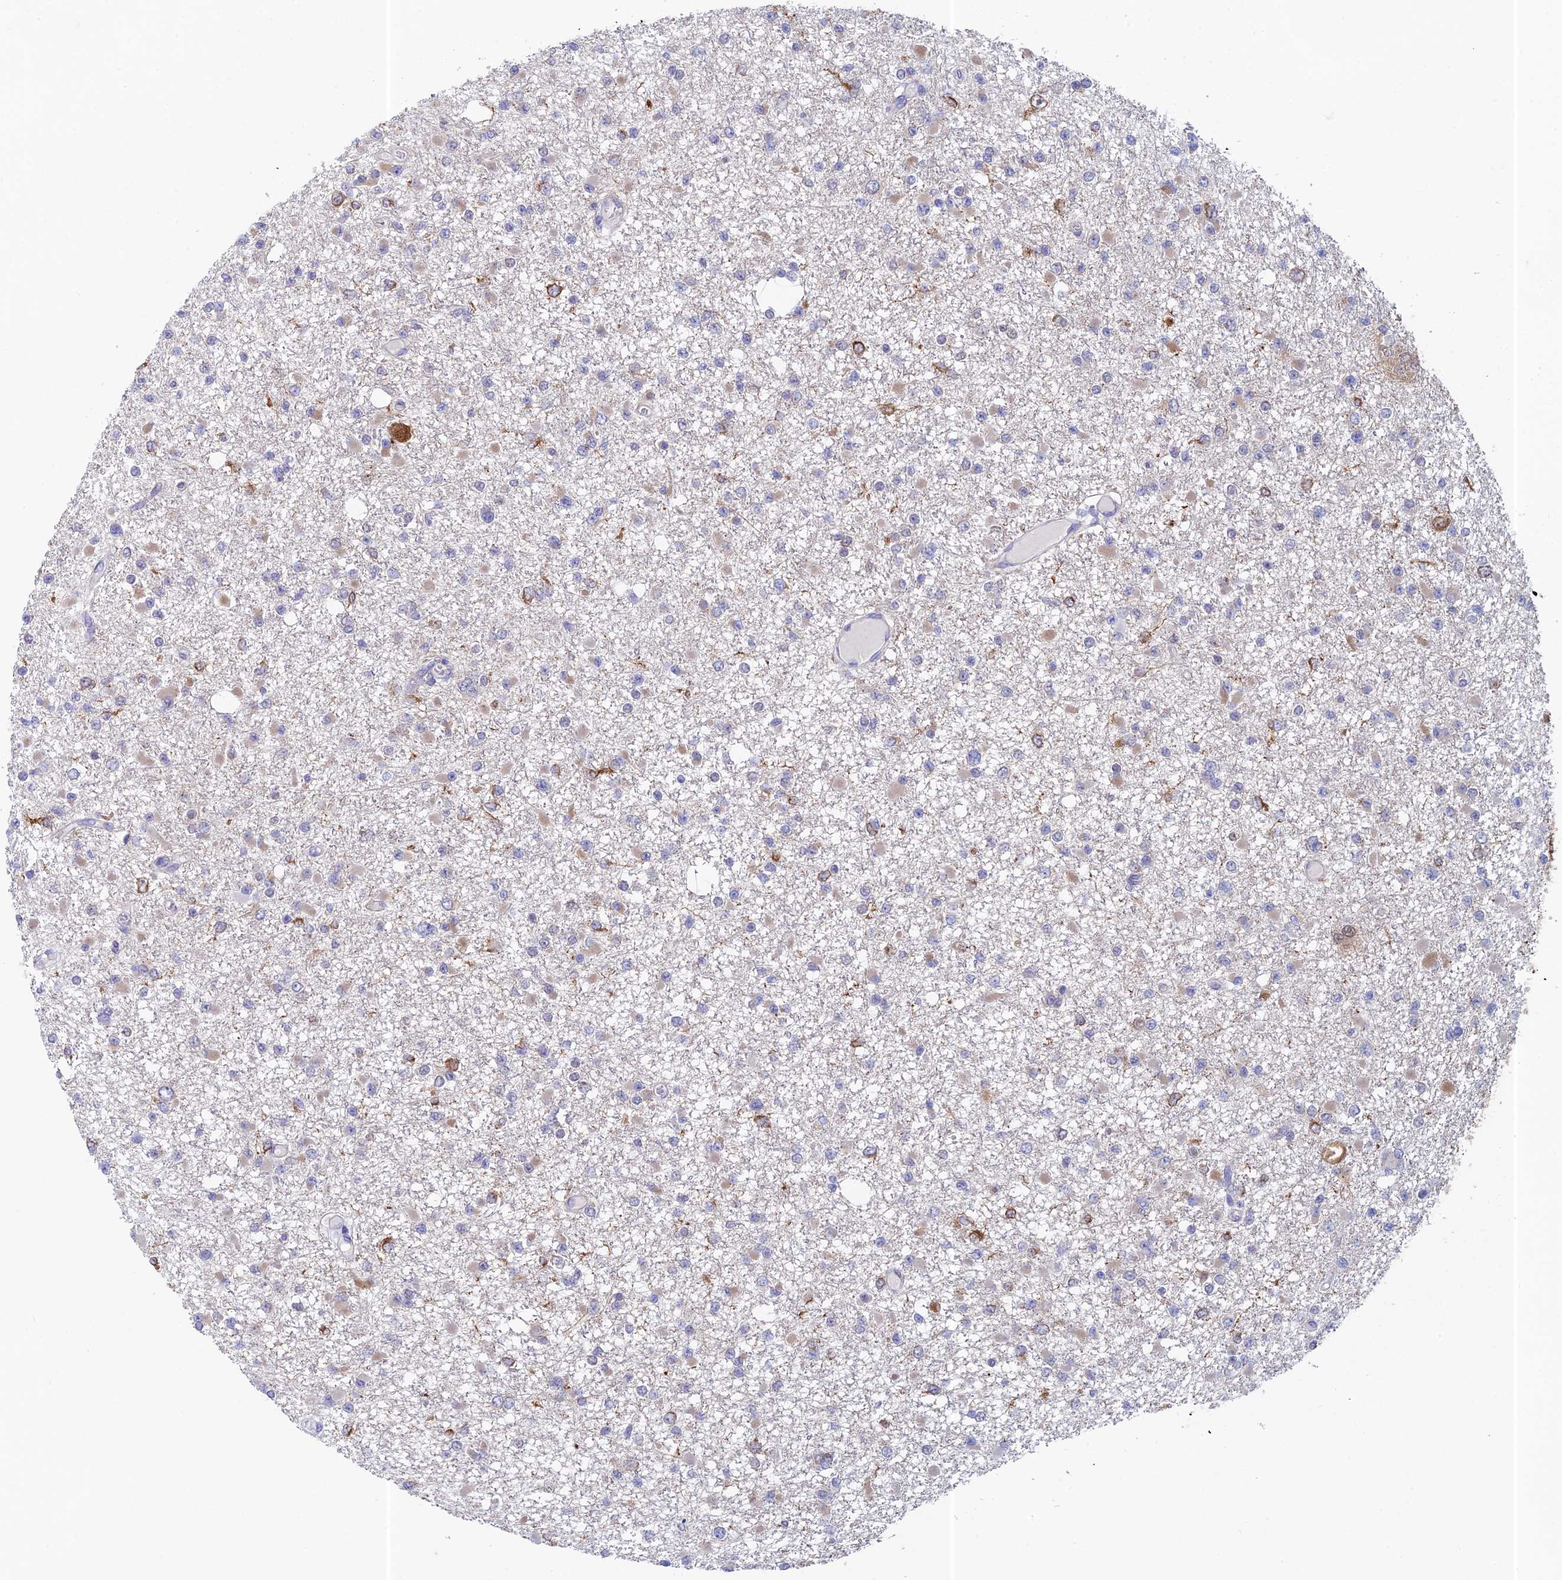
{"staining": {"intensity": "moderate", "quantity": "<25%", "location": "cytoplasmic/membranous"}, "tissue": "glioma", "cell_type": "Tumor cells", "image_type": "cancer", "snomed": [{"axis": "morphology", "description": "Glioma, malignant, Low grade"}, {"axis": "topography", "description": "Brain"}], "caption": "Moderate cytoplasmic/membranous staining is identified in about <25% of tumor cells in malignant glioma (low-grade). Nuclei are stained in blue.", "gene": "MRPL17", "patient": {"sex": "female", "age": 22}}